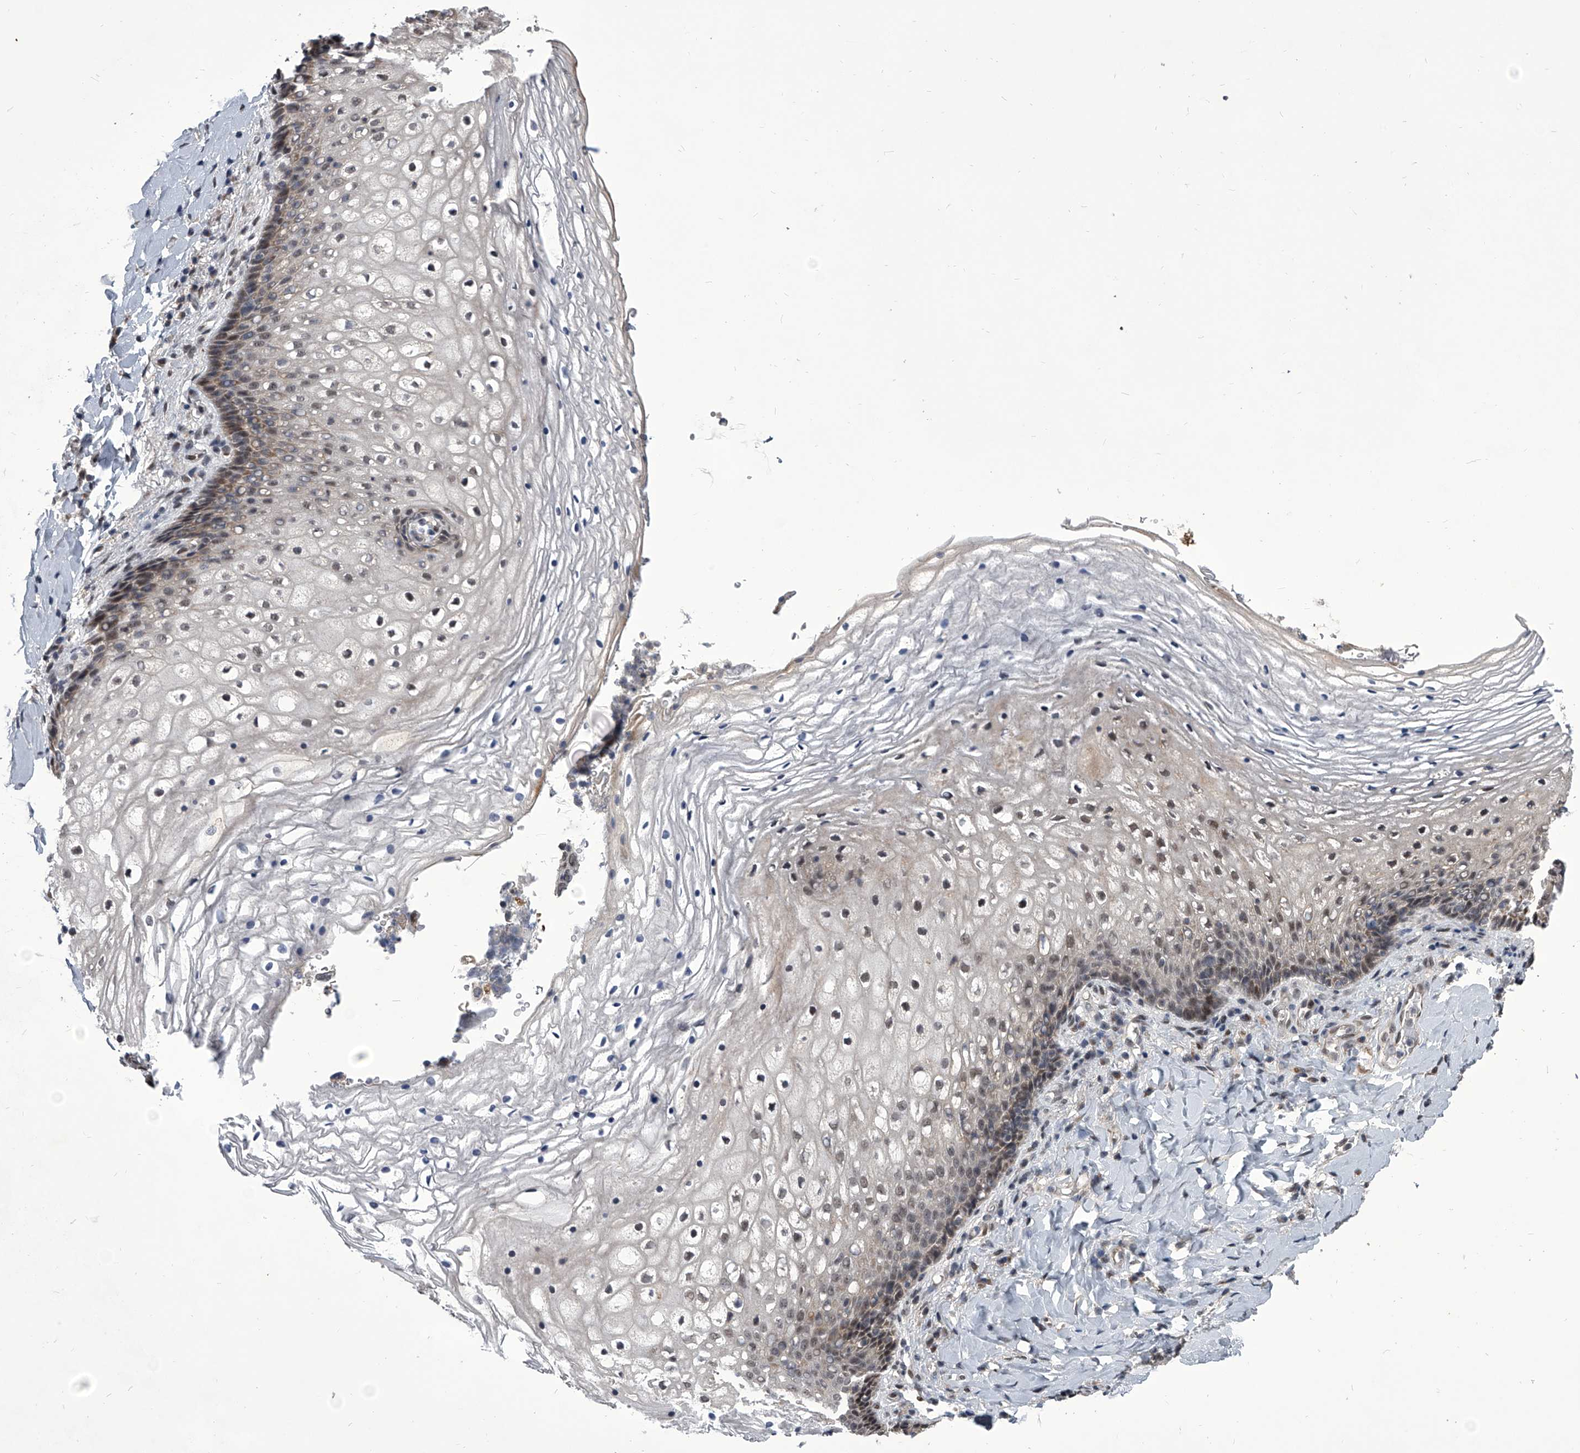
{"staining": {"intensity": "moderate", "quantity": "25%-75%", "location": "nuclear"}, "tissue": "vagina", "cell_type": "Squamous epithelial cells", "image_type": "normal", "snomed": [{"axis": "morphology", "description": "Normal tissue, NOS"}, {"axis": "topography", "description": "Vagina"}], "caption": "The histopathology image reveals a brown stain indicating the presence of a protein in the nuclear of squamous epithelial cells in vagina. Immunohistochemistry stains the protein of interest in brown and the nuclei are stained blue.", "gene": "CMTR1", "patient": {"sex": "female", "age": 60}}